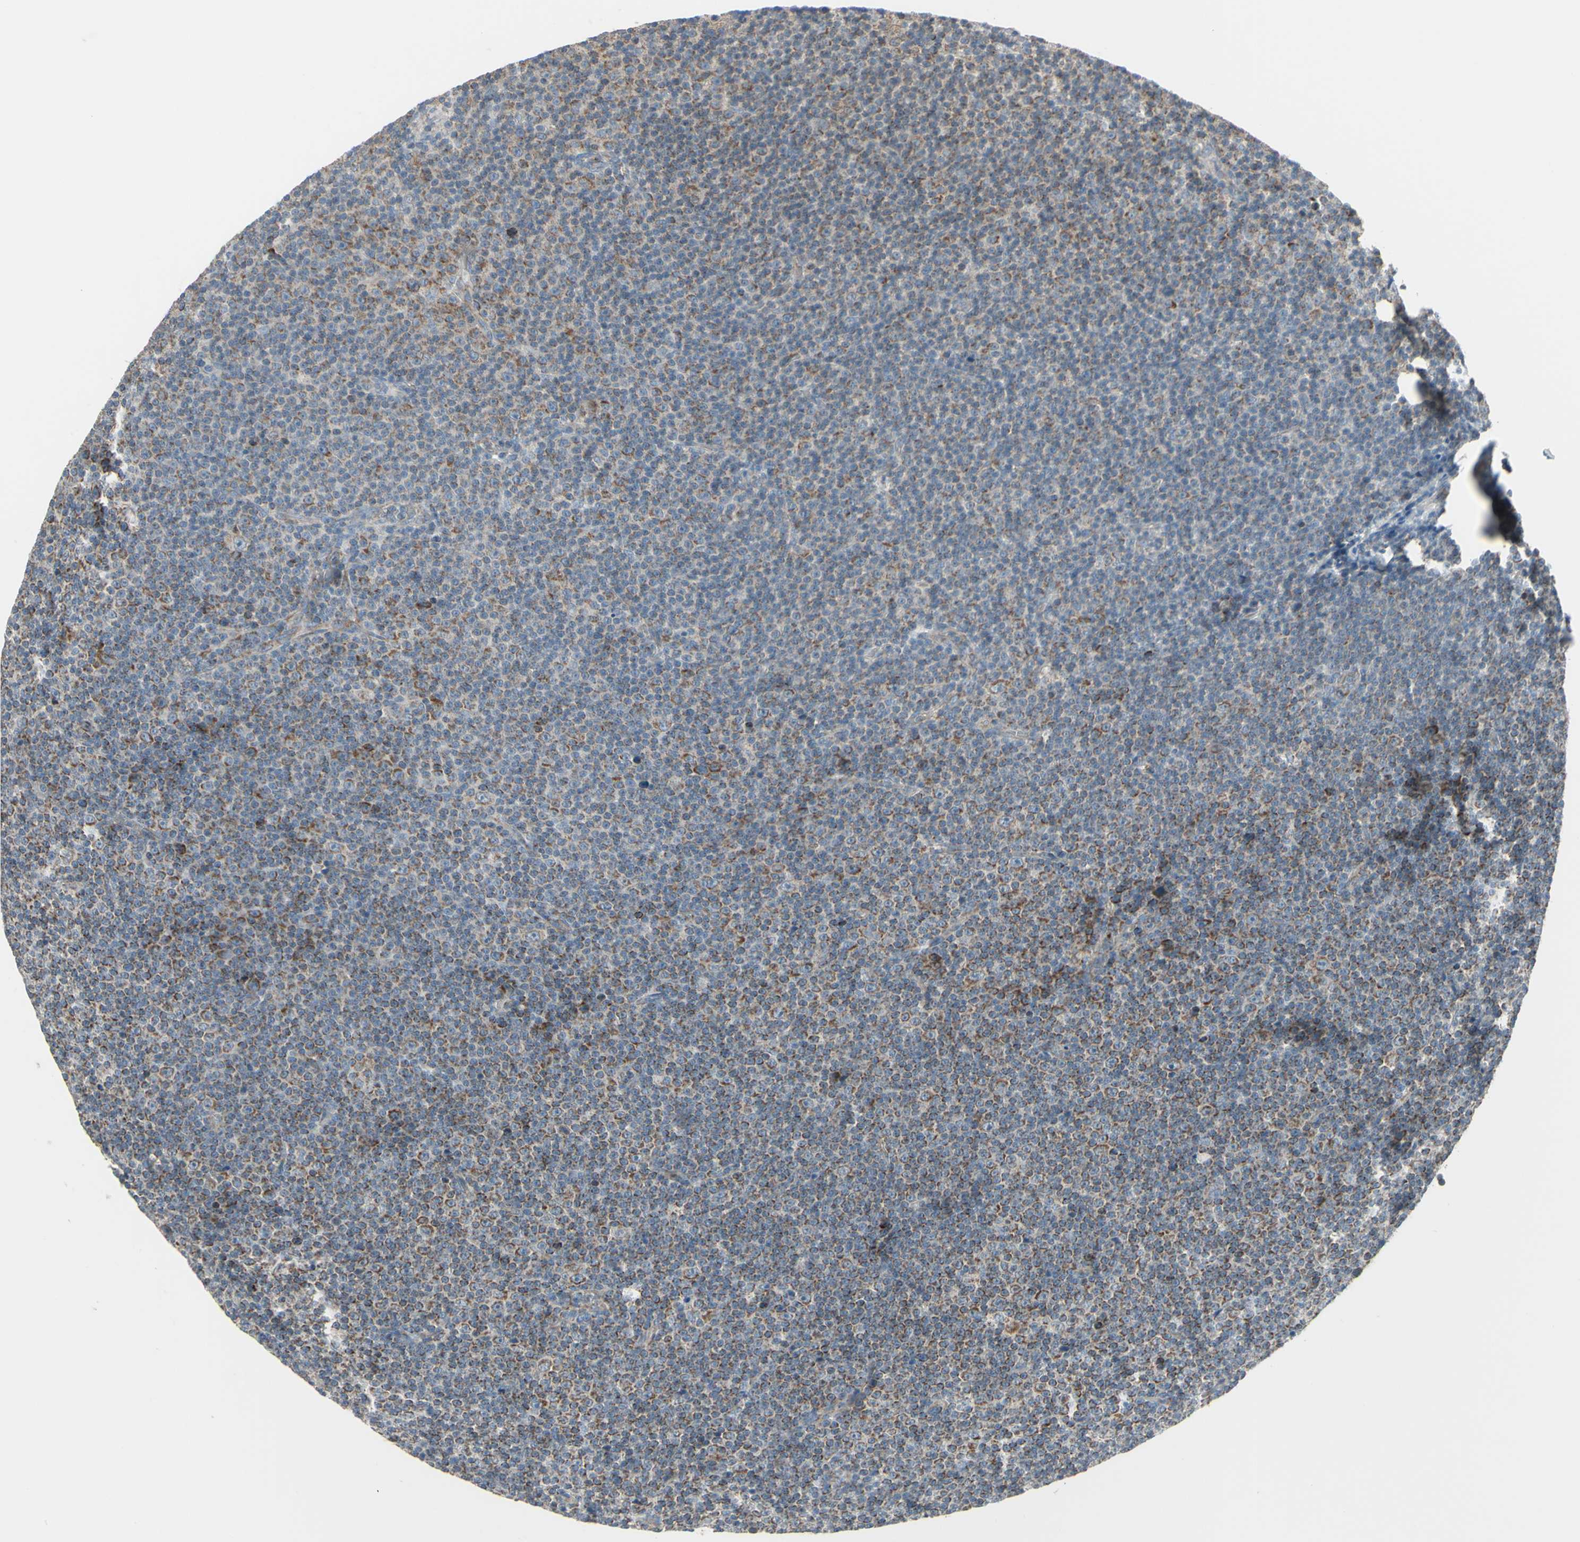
{"staining": {"intensity": "weak", "quantity": "25%-75%", "location": "cytoplasmic/membranous"}, "tissue": "lymphoma", "cell_type": "Tumor cells", "image_type": "cancer", "snomed": [{"axis": "morphology", "description": "Malignant lymphoma, non-Hodgkin's type, Low grade"}, {"axis": "topography", "description": "Lymph node"}], "caption": "The photomicrograph reveals staining of lymphoma, revealing weak cytoplasmic/membranous protein staining (brown color) within tumor cells. (brown staining indicates protein expression, while blue staining denotes nuclei).", "gene": "FAM171B", "patient": {"sex": "female", "age": 67}}